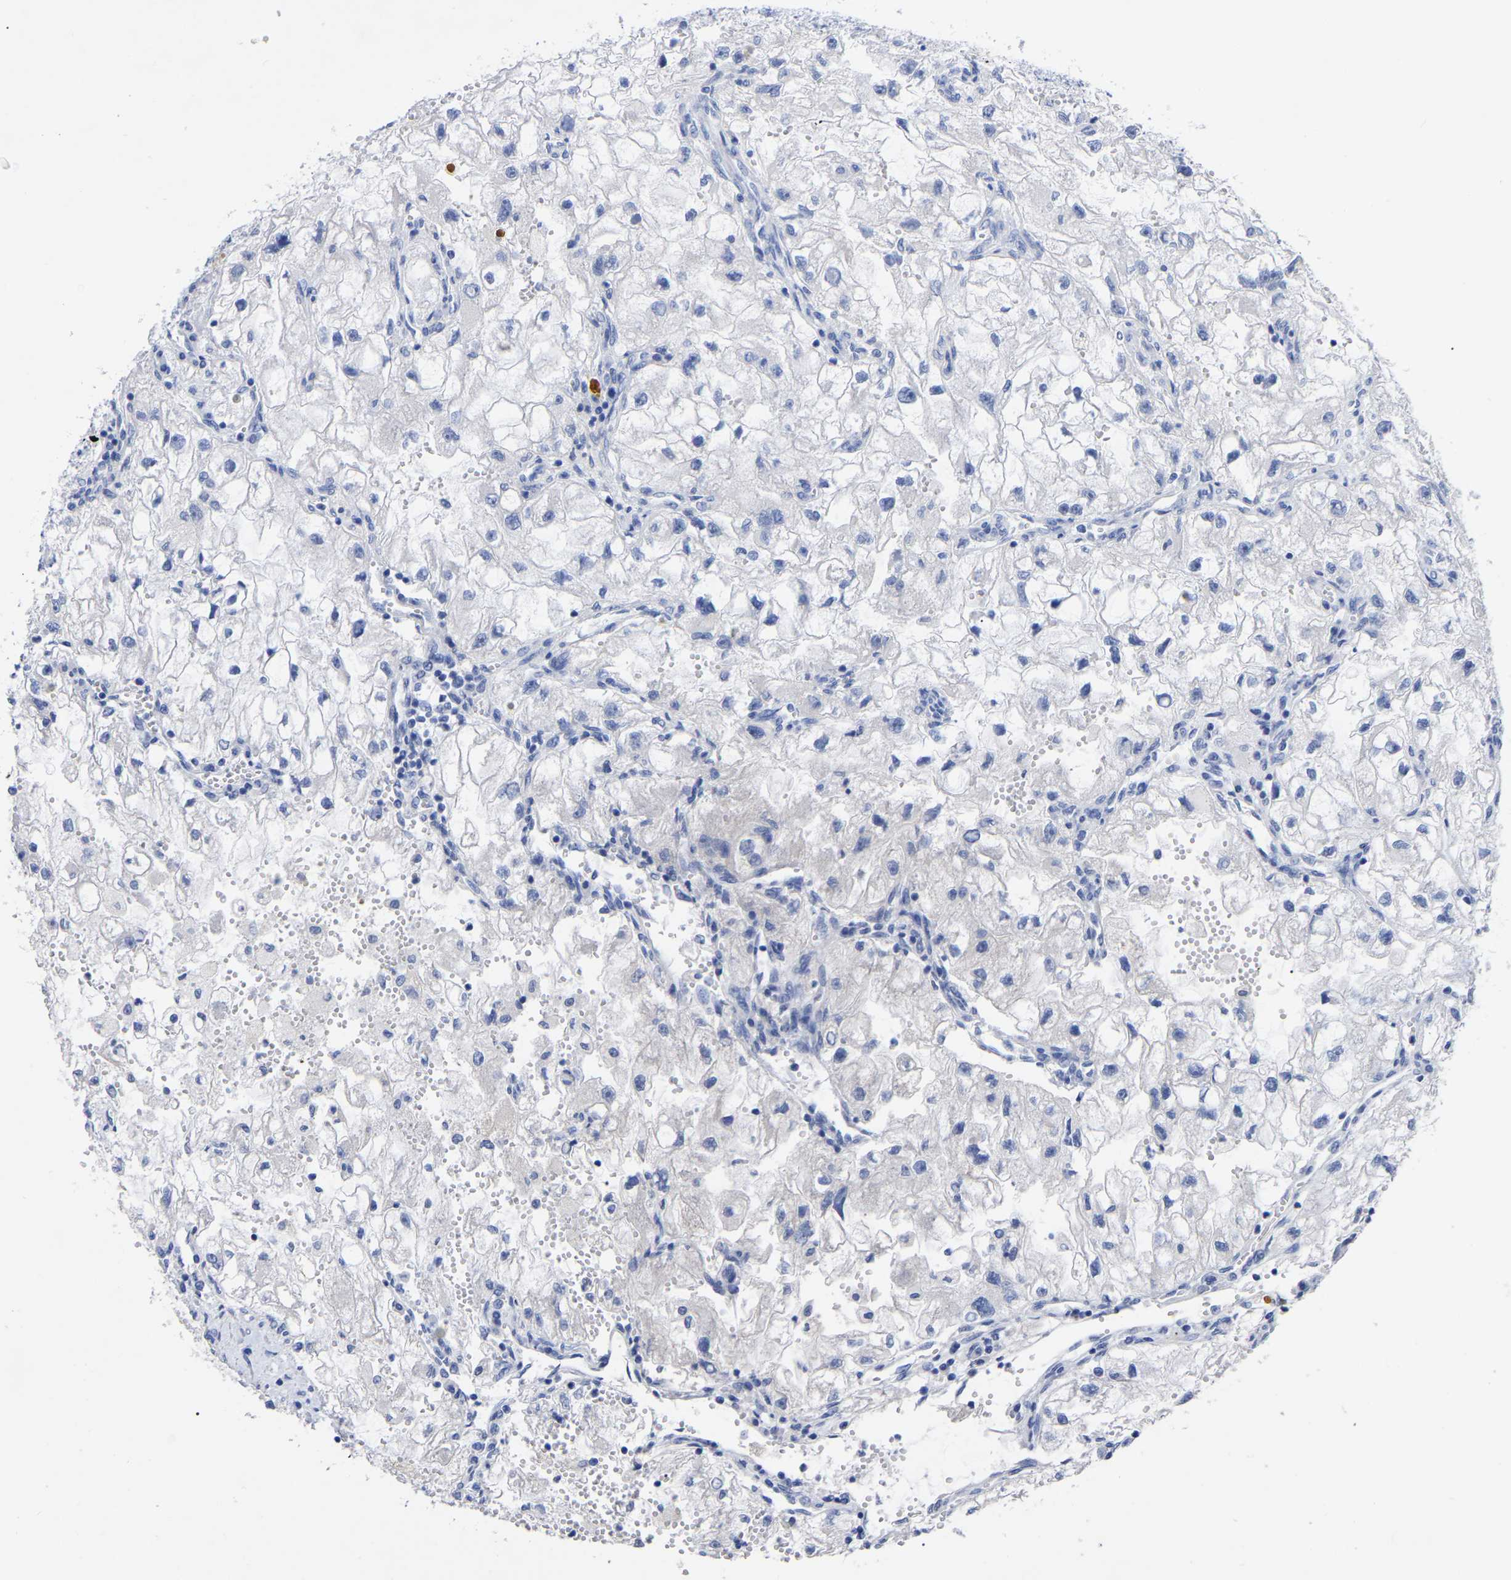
{"staining": {"intensity": "negative", "quantity": "none", "location": "none"}, "tissue": "renal cancer", "cell_type": "Tumor cells", "image_type": "cancer", "snomed": [{"axis": "morphology", "description": "Adenocarcinoma, NOS"}, {"axis": "topography", "description": "Kidney"}], "caption": "Immunohistochemical staining of renal cancer shows no significant expression in tumor cells.", "gene": "ANXA13", "patient": {"sex": "female", "age": 70}}